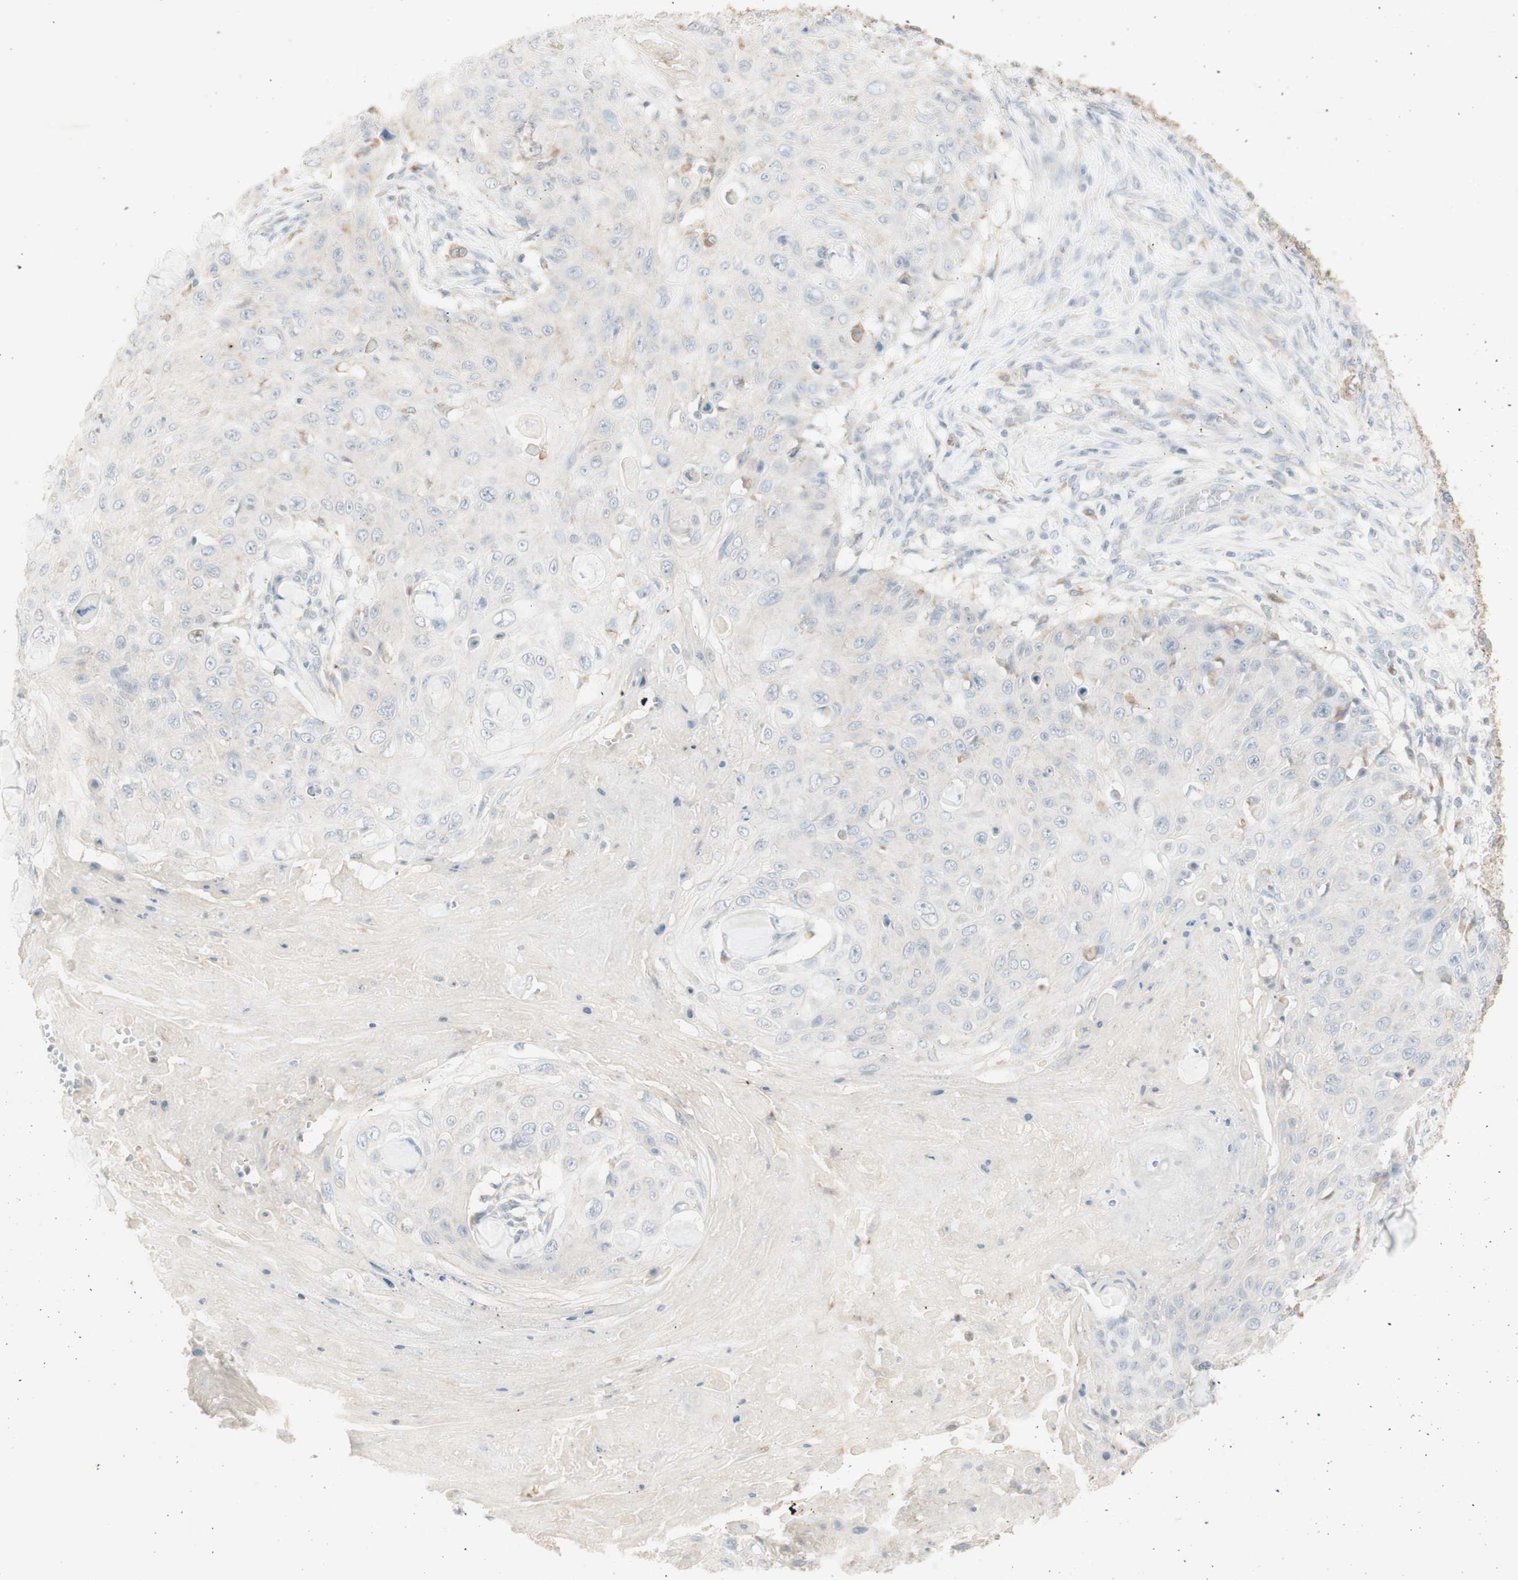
{"staining": {"intensity": "negative", "quantity": "none", "location": "none"}, "tissue": "skin cancer", "cell_type": "Tumor cells", "image_type": "cancer", "snomed": [{"axis": "morphology", "description": "Squamous cell carcinoma, NOS"}, {"axis": "topography", "description": "Skin"}], "caption": "This is an immunohistochemistry (IHC) image of skin cancer. There is no staining in tumor cells.", "gene": "ATP6V1B1", "patient": {"sex": "male", "age": 86}}